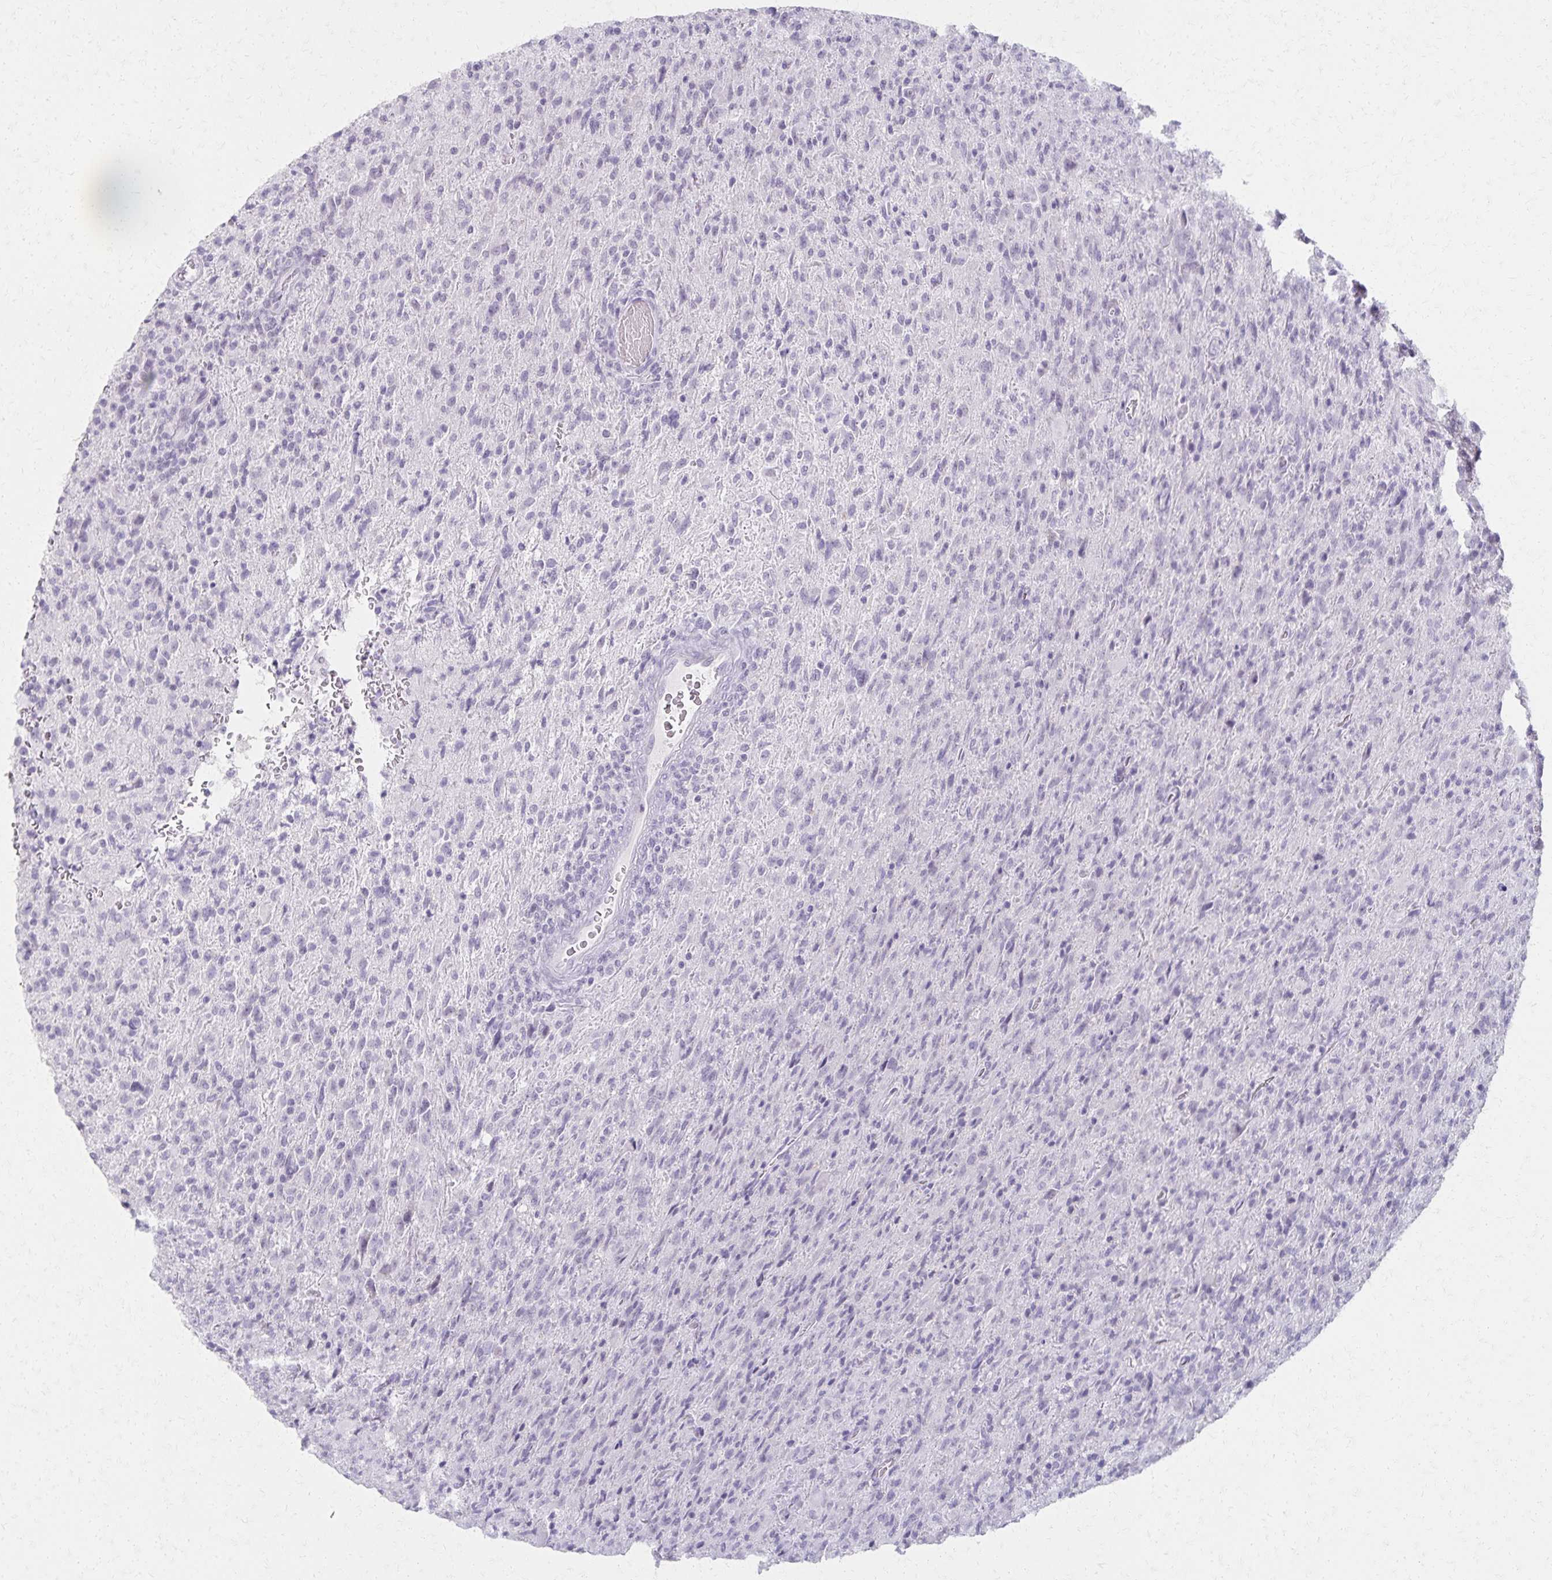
{"staining": {"intensity": "negative", "quantity": "none", "location": "none"}, "tissue": "glioma", "cell_type": "Tumor cells", "image_type": "cancer", "snomed": [{"axis": "morphology", "description": "Glioma, malignant, High grade"}, {"axis": "topography", "description": "Brain"}], "caption": "High magnification brightfield microscopy of high-grade glioma (malignant) stained with DAB (3,3'-diaminobenzidine) (brown) and counterstained with hematoxylin (blue): tumor cells show no significant staining. (Stains: DAB (3,3'-diaminobenzidine) immunohistochemistry with hematoxylin counter stain, Microscopy: brightfield microscopy at high magnification).", "gene": "MORC4", "patient": {"sex": "male", "age": 68}}